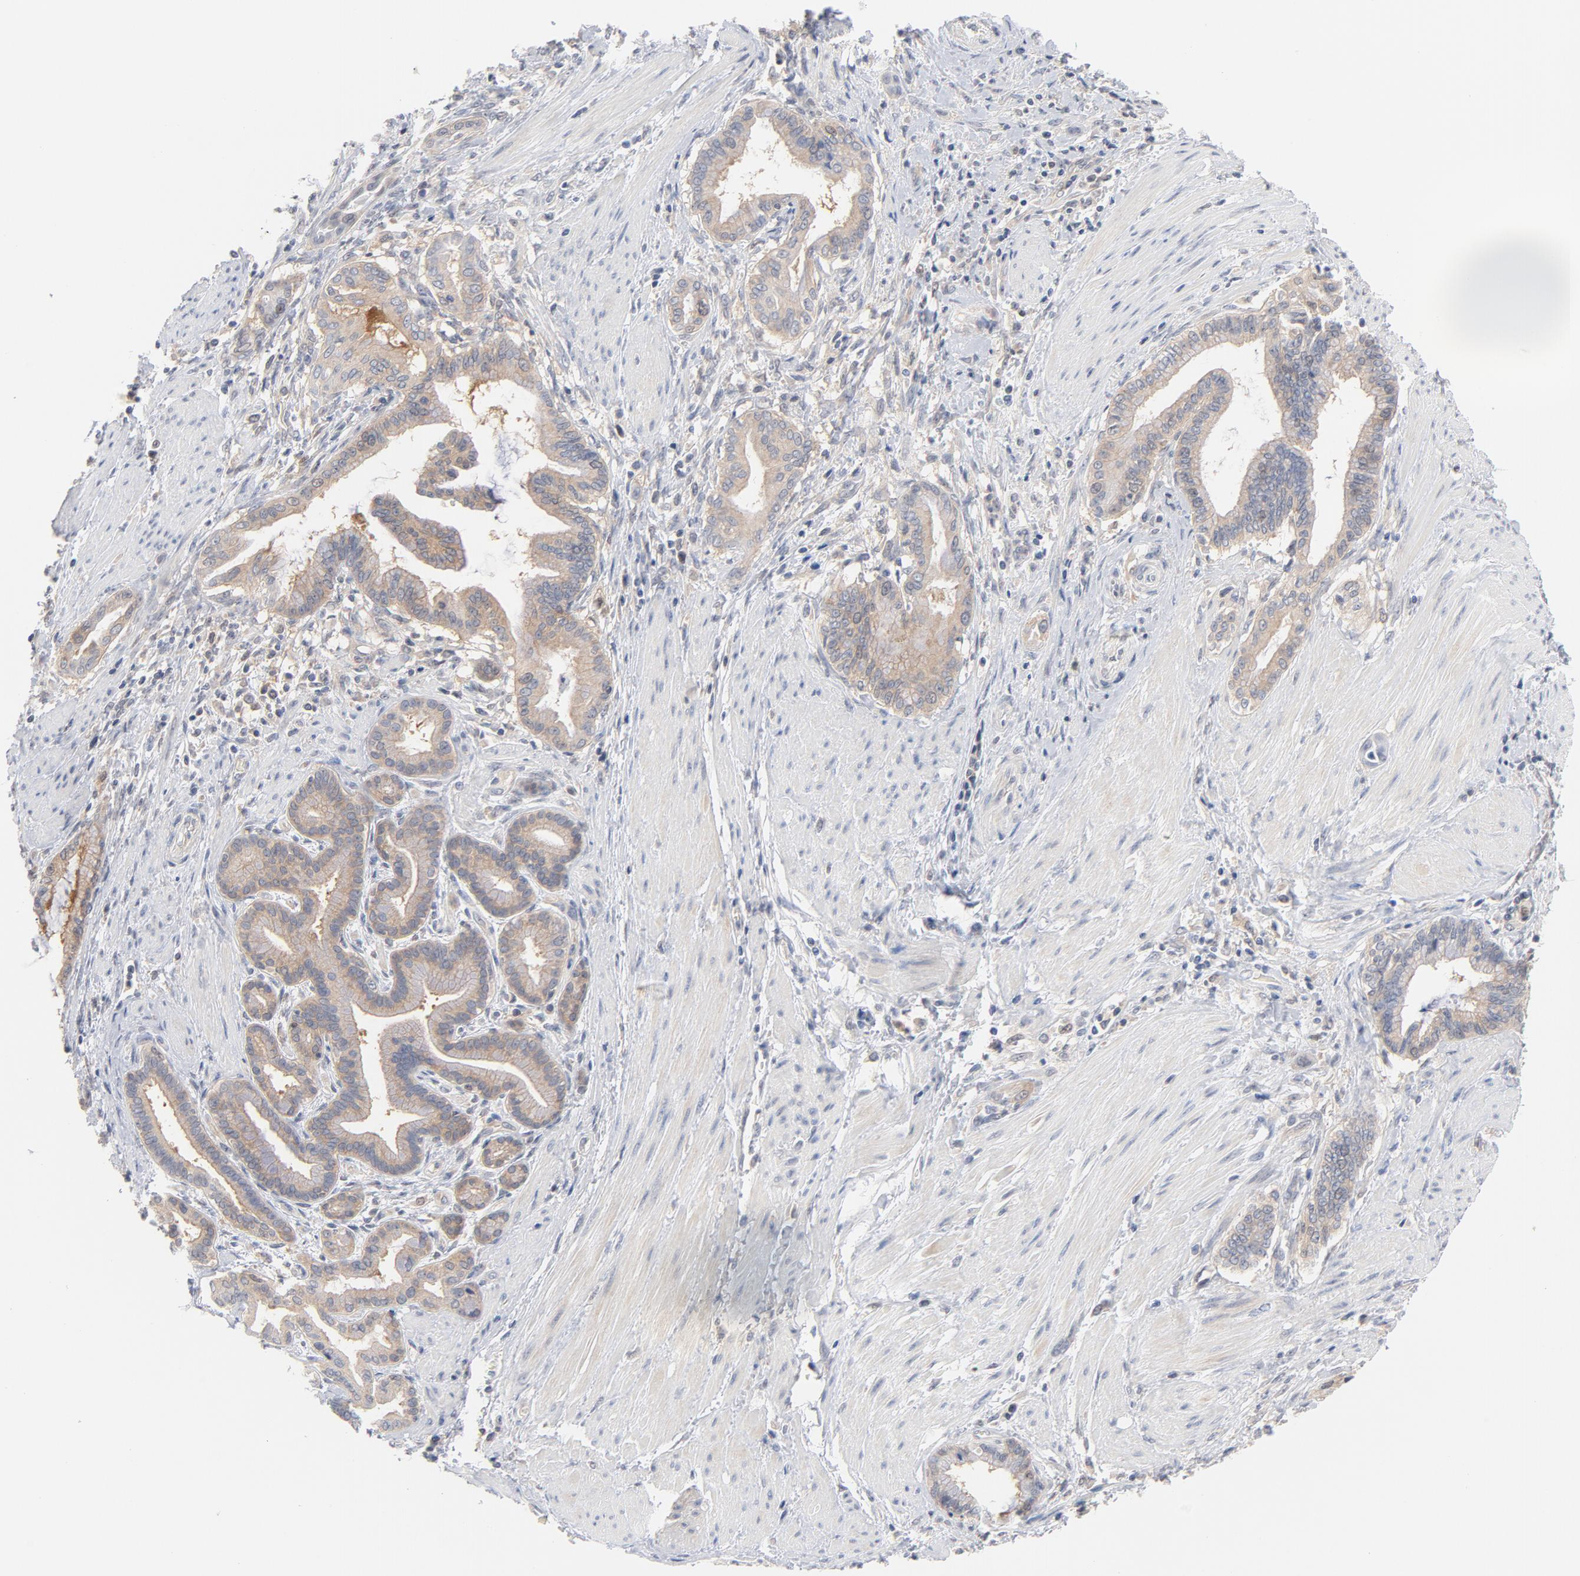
{"staining": {"intensity": "weak", "quantity": "25%-75%", "location": "cytoplasmic/membranous"}, "tissue": "pancreatic cancer", "cell_type": "Tumor cells", "image_type": "cancer", "snomed": [{"axis": "morphology", "description": "Adenocarcinoma, NOS"}, {"axis": "topography", "description": "Pancreas"}], "caption": "Human adenocarcinoma (pancreatic) stained with a protein marker exhibits weak staining in tumor cells.", "gene": "UBL4A", "patient": {"sex": "female", "age": 64}}